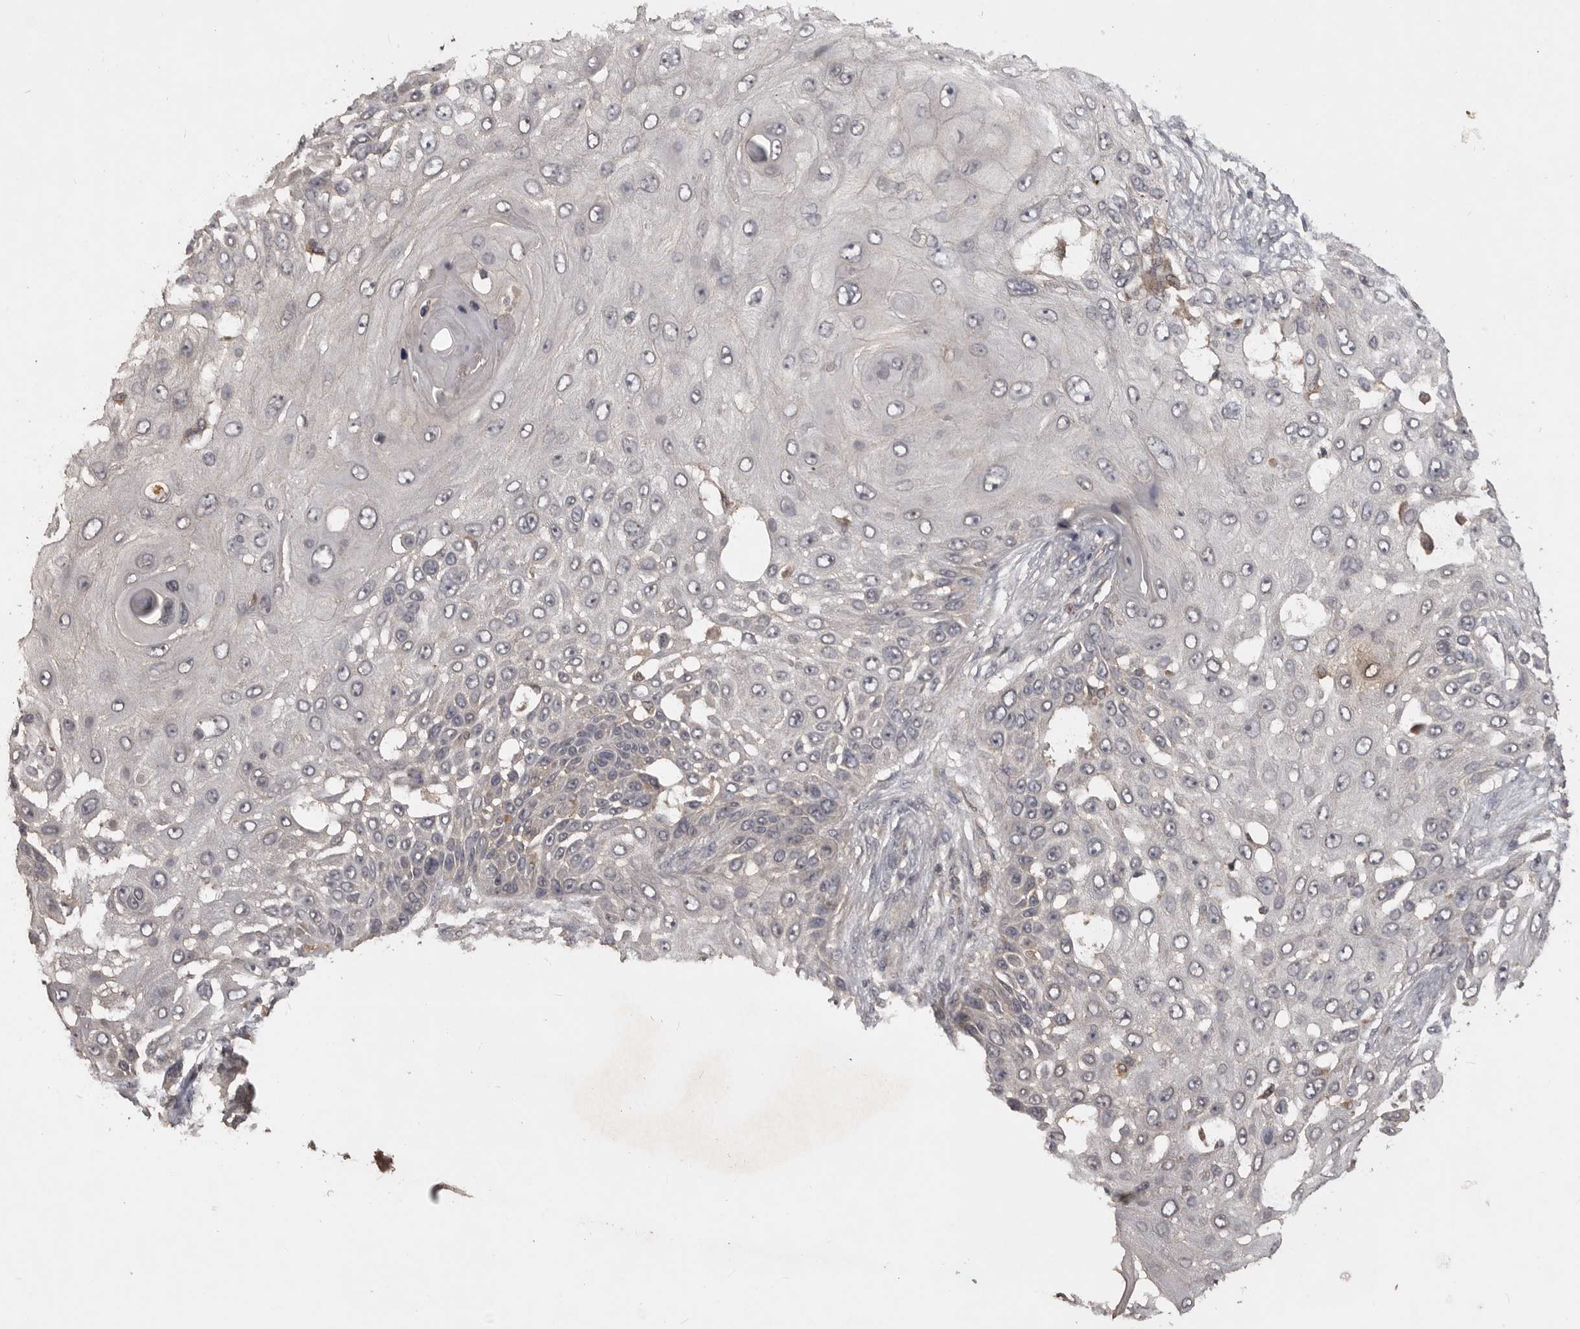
{"staining": {"intensity": "negative", "quantity": "none", "location": "none"}, "tissue": "skin cancer", "cell_type": "Tumor cells", "image_type": "cancer", "snomed": [{"axis": "morphology", "description": "Squamous cell carcinoma, NOS"}, {"axis": "topography", "description": "Skin"}], "caption": "Image shows no significant protein staining in tumor cells of skin cancer (squamous cell carcinoma).", "gene": "ADAMTS4", "patient": {"sex": "female", "age": 44}}